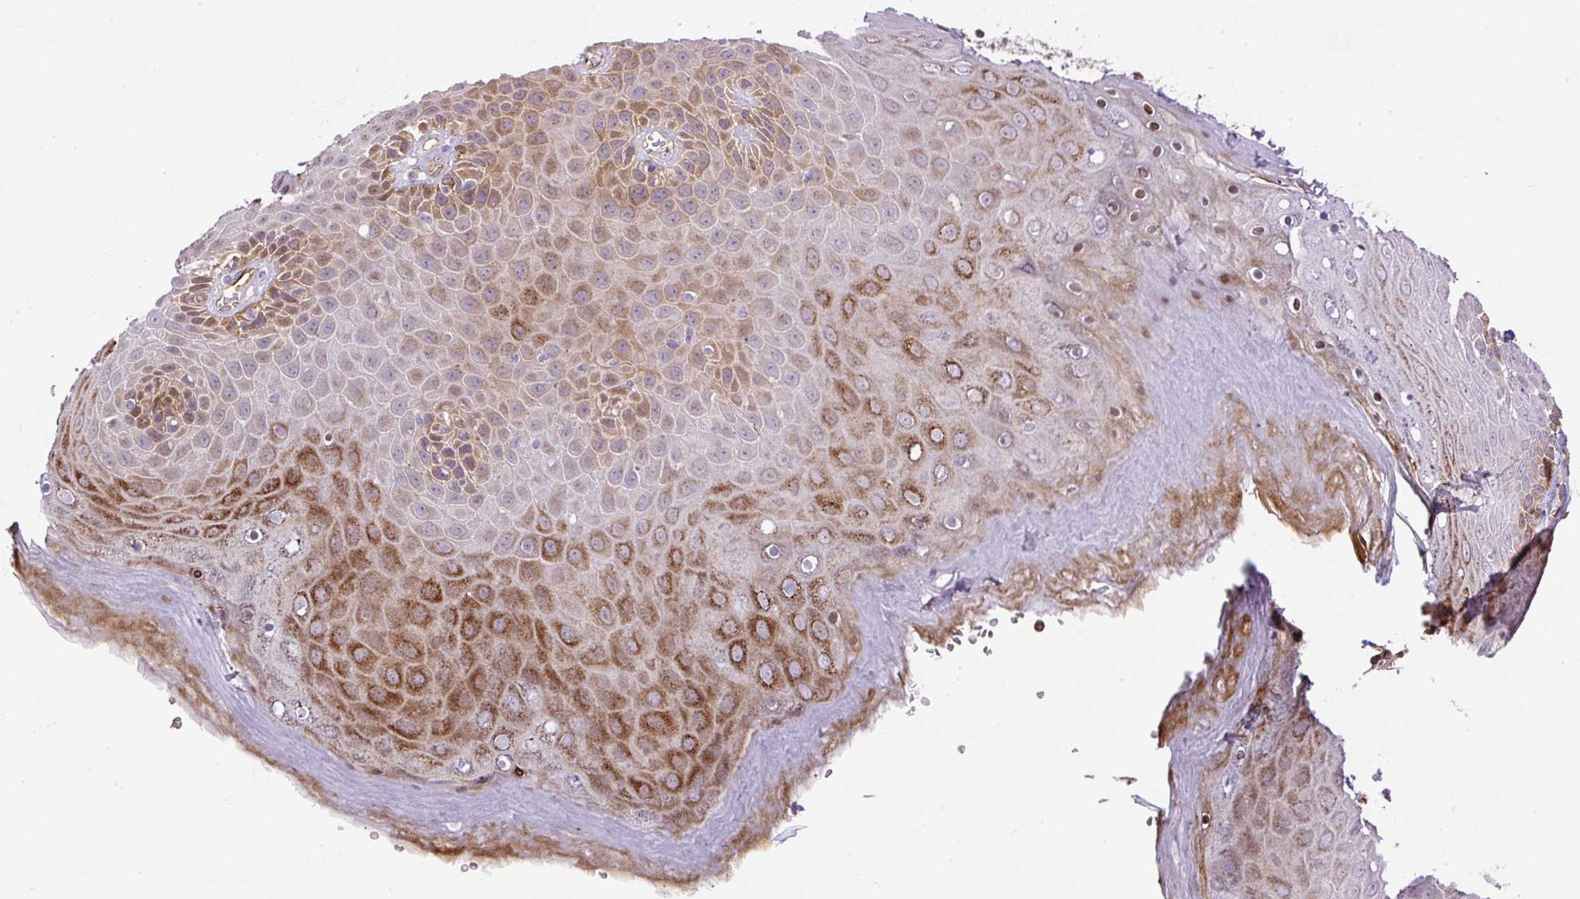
{"staining": {"intensity": "strong", "quantity": "<25%", "location": "cytoplasmic/membranous"}, "tissue": "skin", "cell_type": "Epidermal cells", "image_type": "normal", "snomed": [{"axis": "morphology", "description": "Normal tissue, NOS"}, {"axis": "topography", "description": "Anal"}, {"axis": "topography", "description": "Peripheral nerve tissue"}], "caption": "The image demonstrates immunohistochemical staining of normal skin. There is strong cytoplasmic/membranous expression is present in approximately <25% of epidermal cells. (DAB IHC, brown staining for protein, blue staining for nuclei).", "gene": "PPME1", "patient": {"sex": "male", "age": 53}}